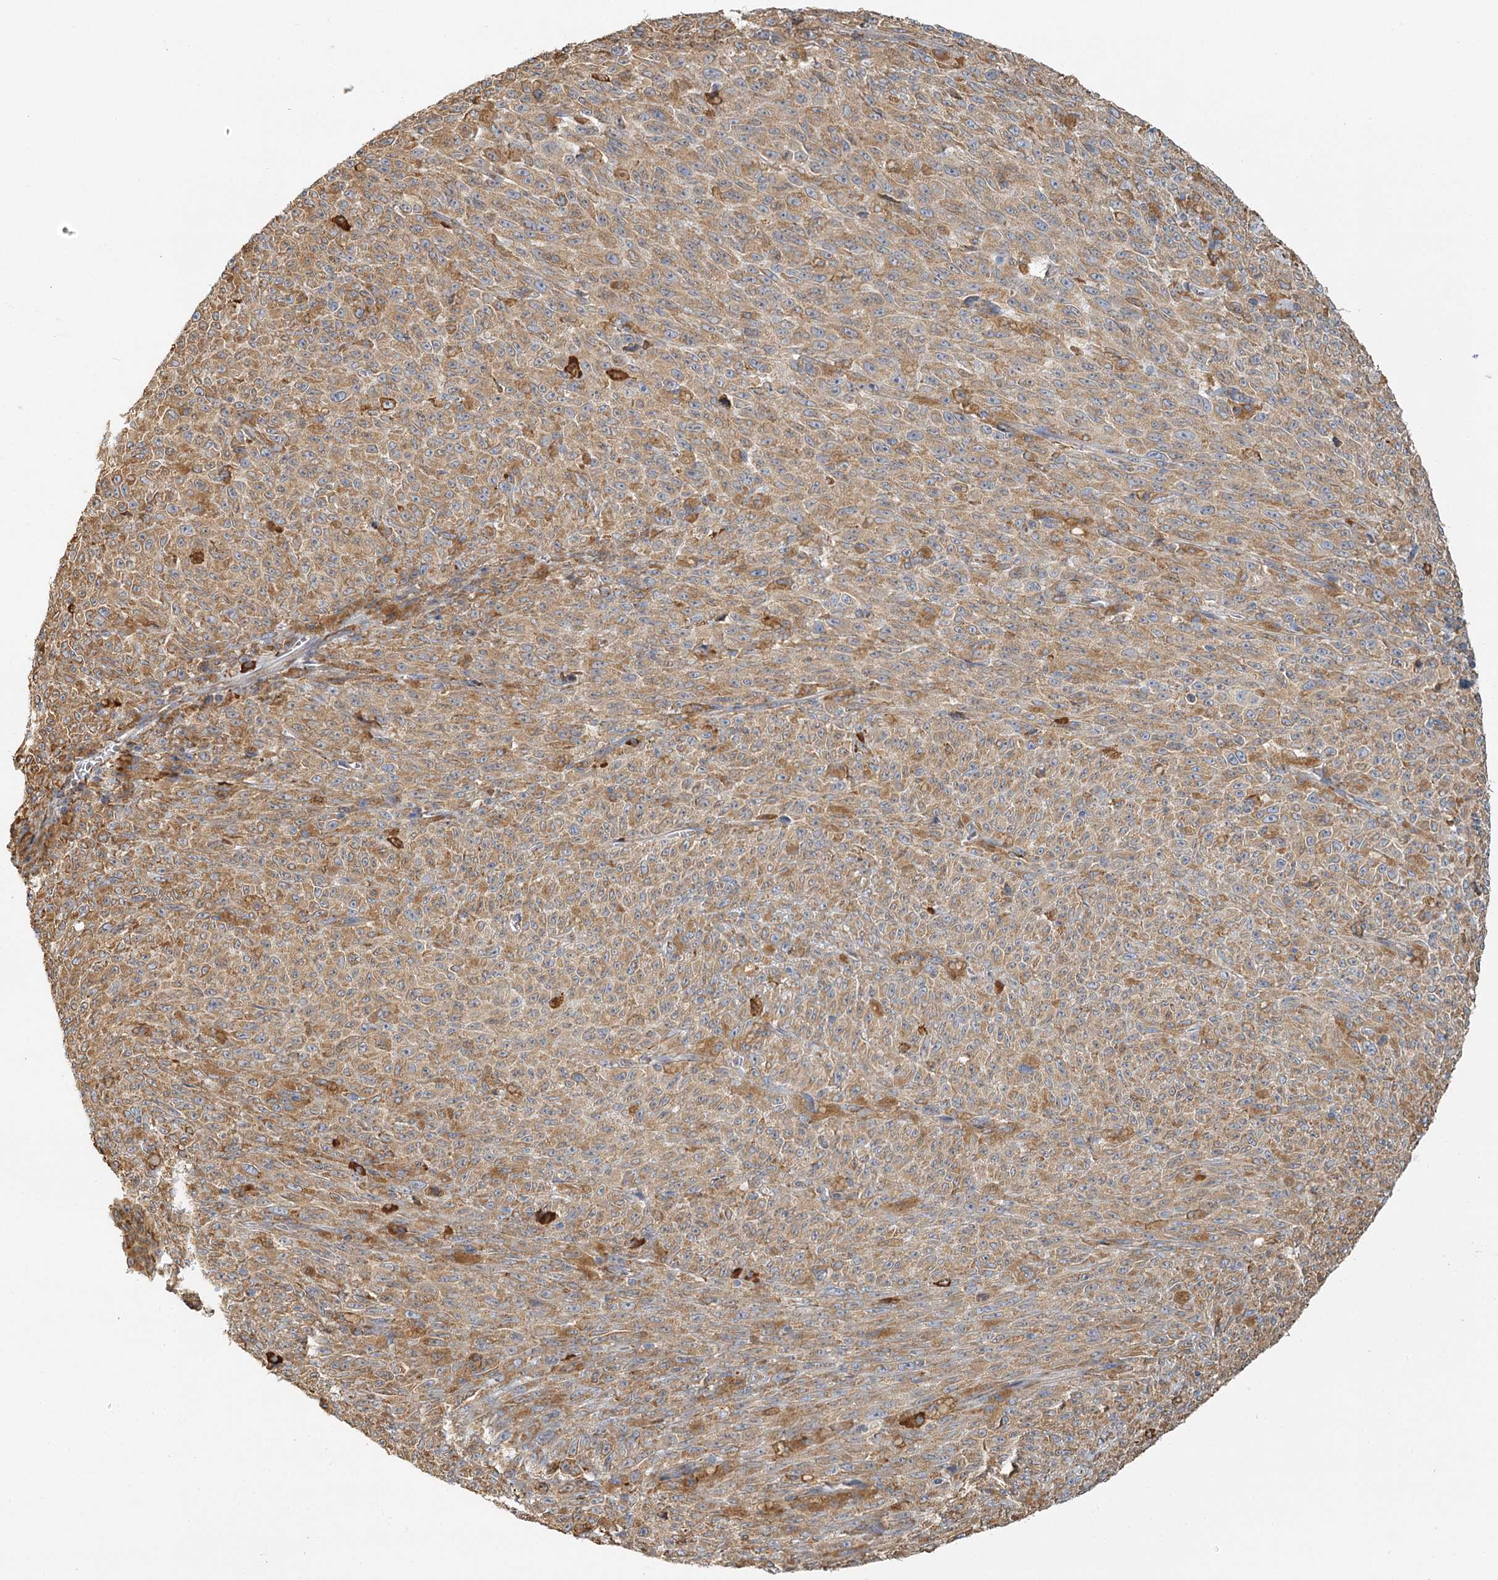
{"staining": {"intensity": "moderate", "quantity": ">75%", "location": "cytoplasmic/membranous"}, "tissue": "melanoma", "cell_type": "Tumor cells", "image_type": "cancer", "snomed": [{"axis": "morphology", "description": "Malignant melanoma, NOS"}, {"axis": "topography", "description": "Skin"}], "caption": "Immunohistochemical staining of malignant melanoma demonstrates moderate cytoplasmic/membranous protein positivity in approximately >75% of tumor cells.", "gene": "TAS1R1", "patient": {"sex": "female", "age": 82}}